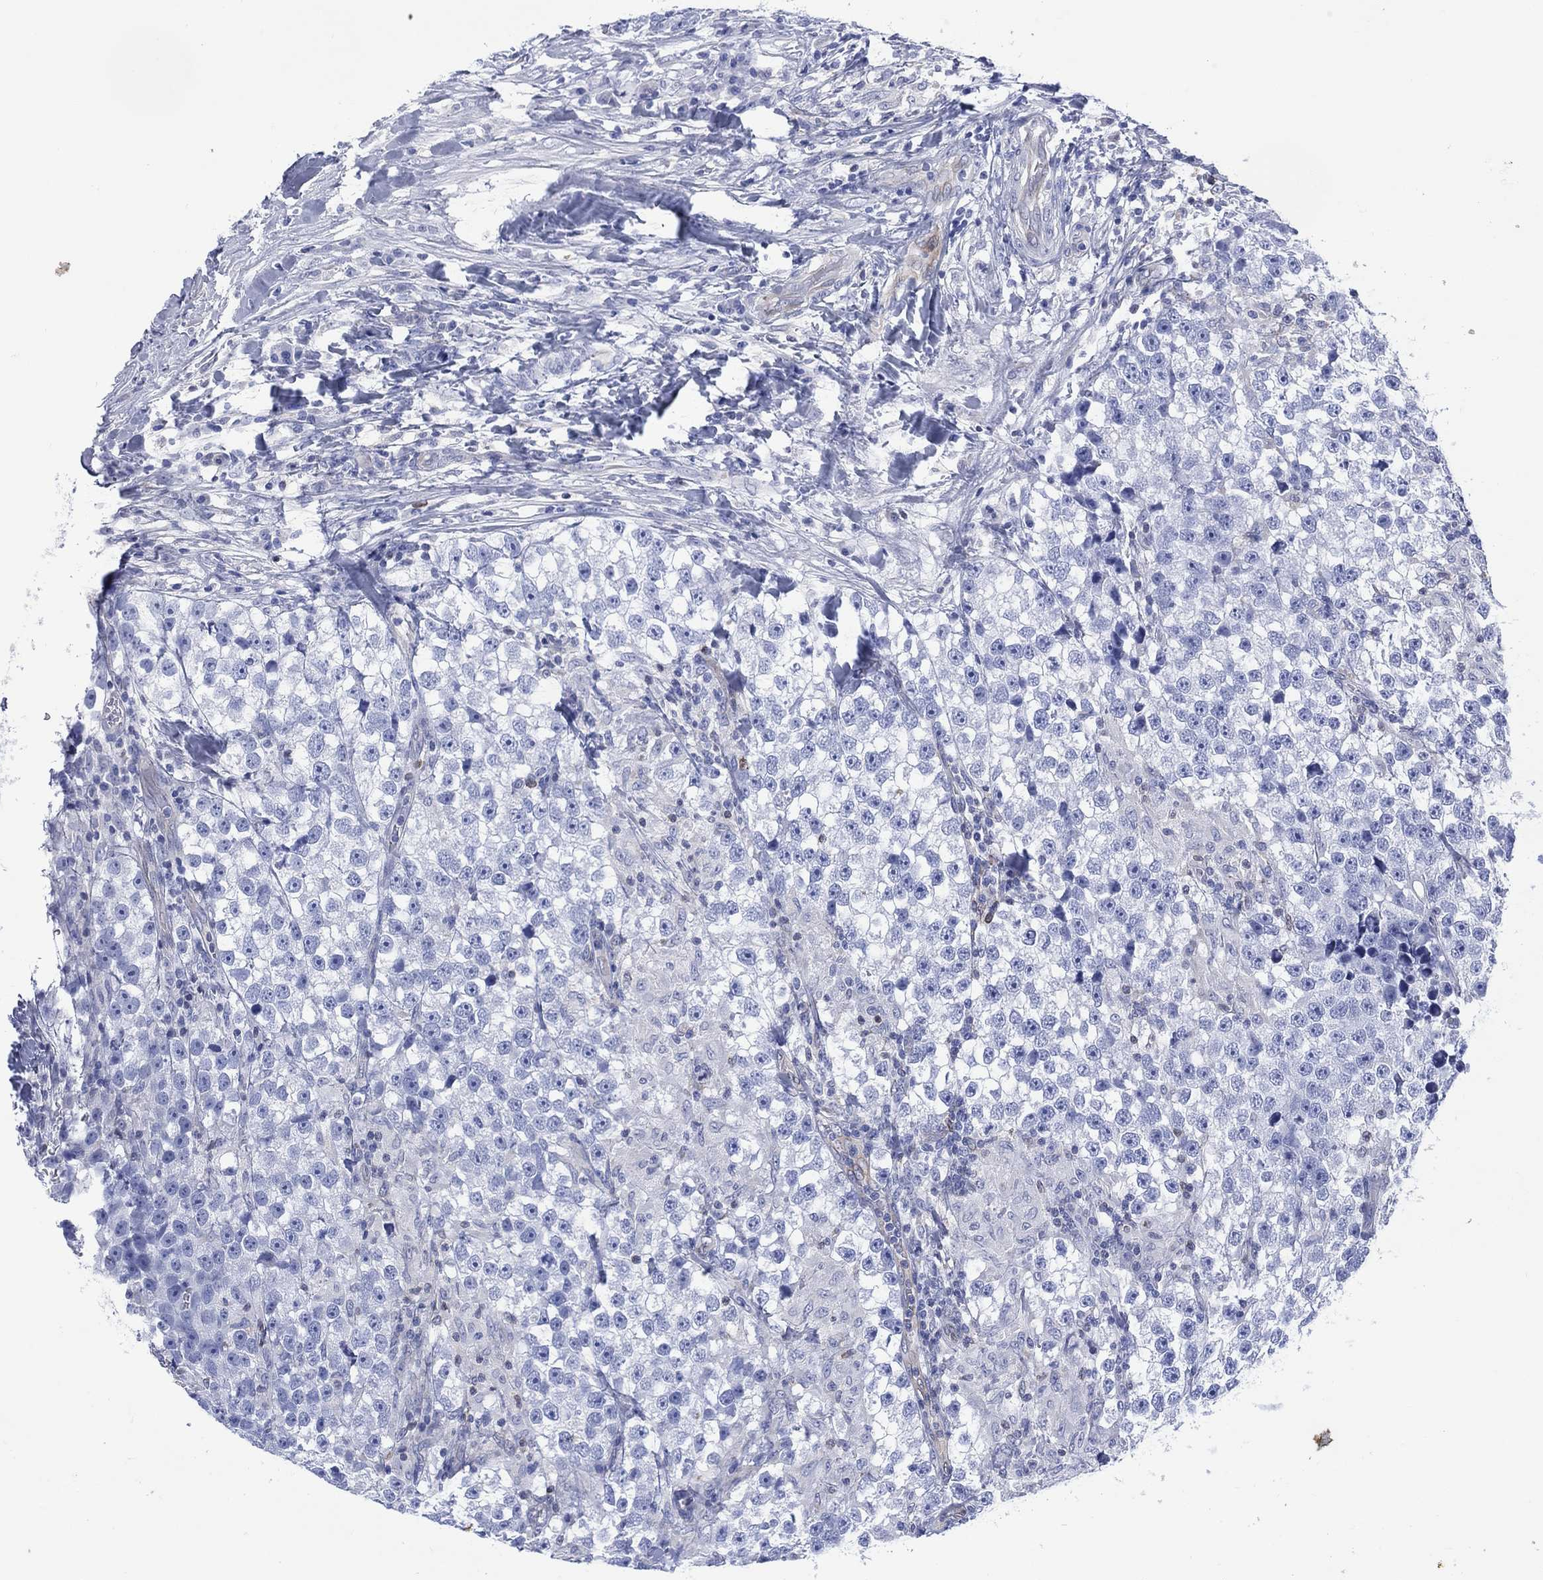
{"staining": {"intensity": "negative", "quantity": "none", "location": "none"}, "tissue": "testis cancer", "cell_type": "Tumor cells", "image_type": "cancer", "snomed": [{"axis": "morphology", "description": "Seminoma, NOS"}, {"axis": "topography", "description": "Testis"}], "caption": "A histopathology image of testis cancer (seminoma) stained for a protein exhibits no brown staining in tumor cells.", "gene": "DDI1", "patient": {"sex": "male", "age": 46}}